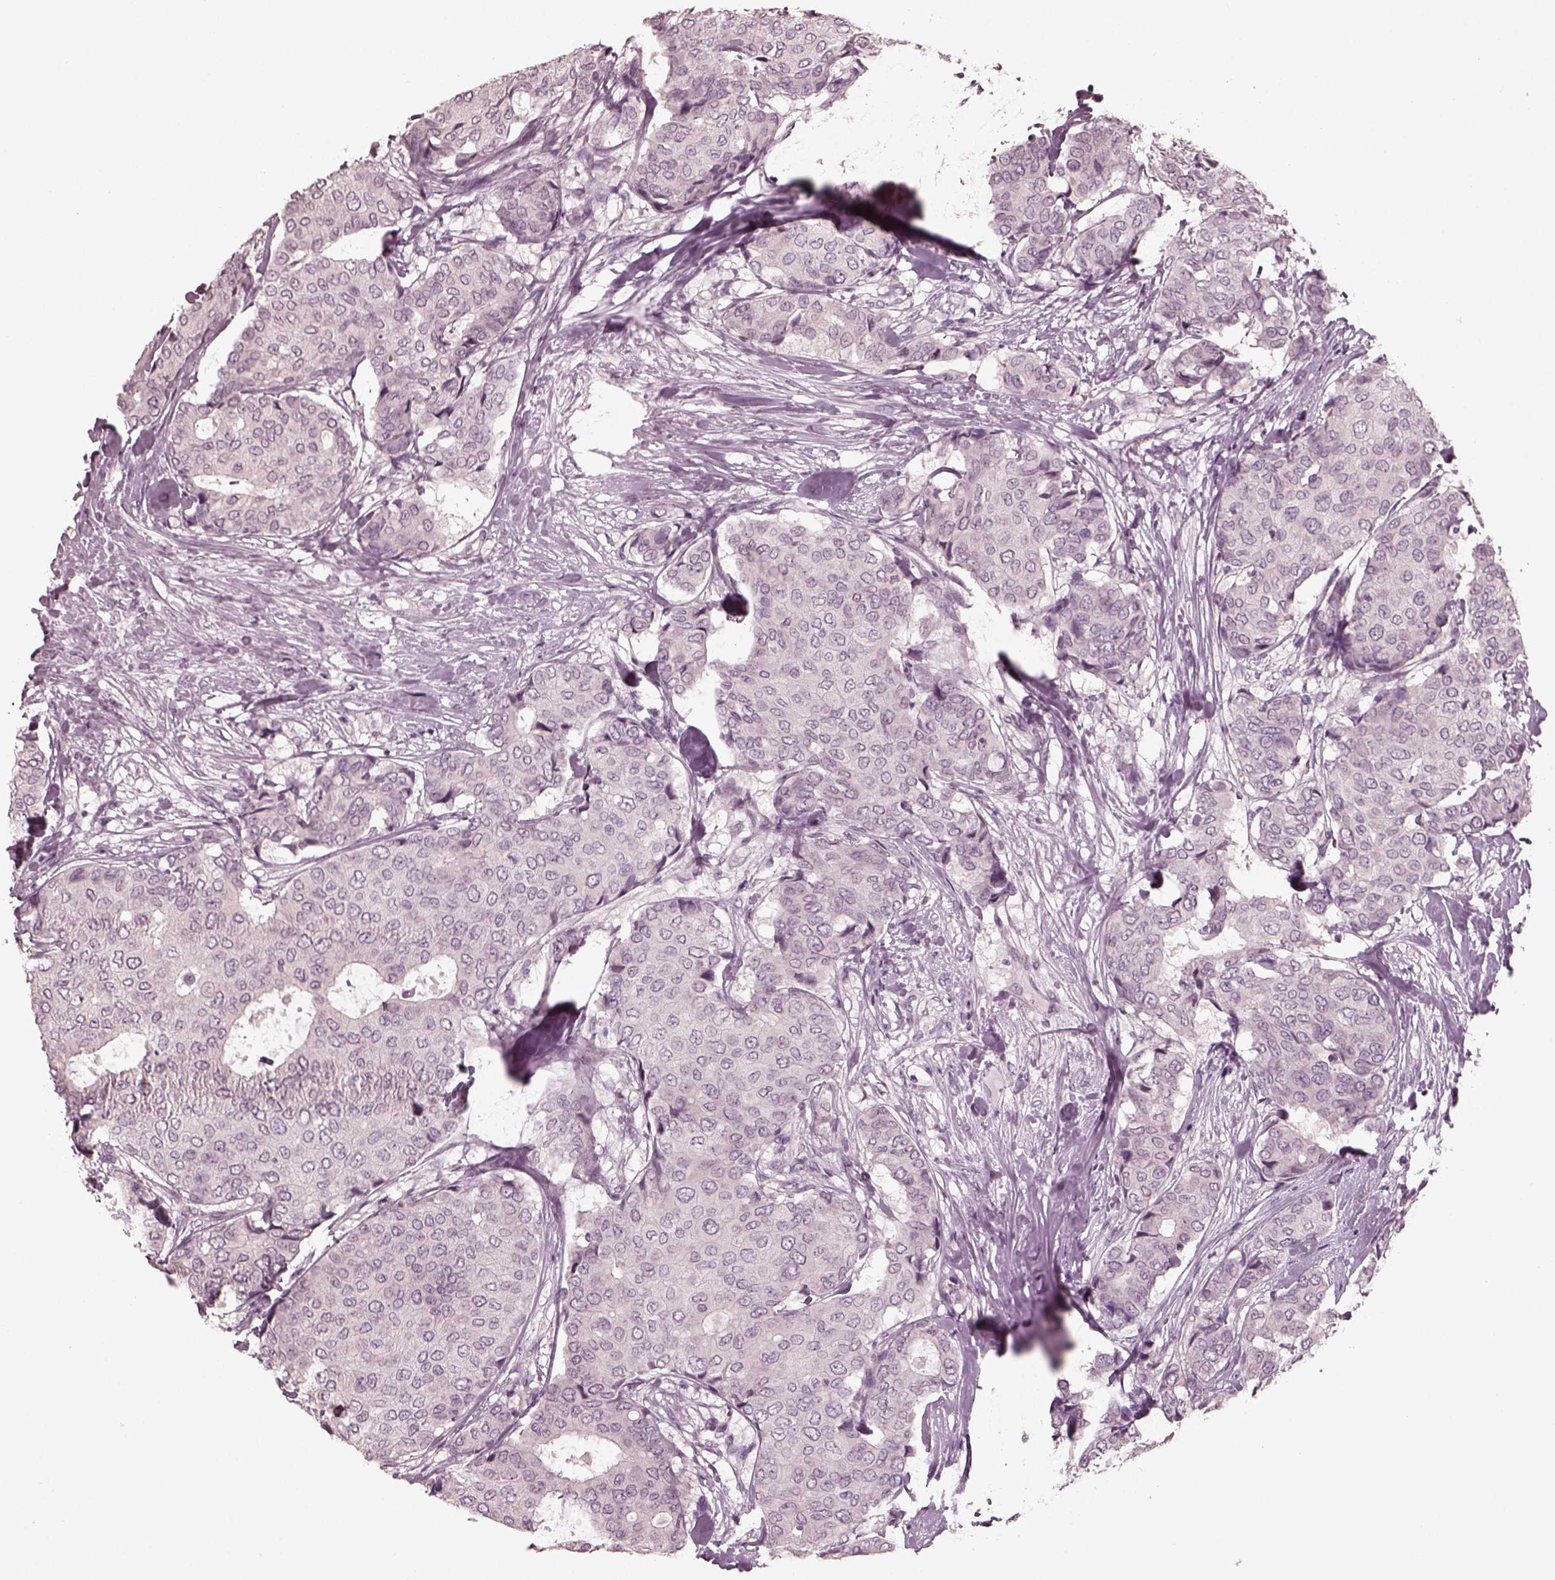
{"staining": {"intensity": "negative", "quantity": "none", "location": "none"}, "tissue": "breast cancer", "cell_type": "Tumor cells", "image_type": "cancer", "snomed": [{"axis": "morphology", "description": "Duct carcinoma"}, {"axis": "topography", "description": "Breast"}], "caption": "Tumor cells show no significant positivity in breast infiltrating ductal carcinoma.", "gene": "RCVRN", "patient": {"sex": "female", "age": 75}}